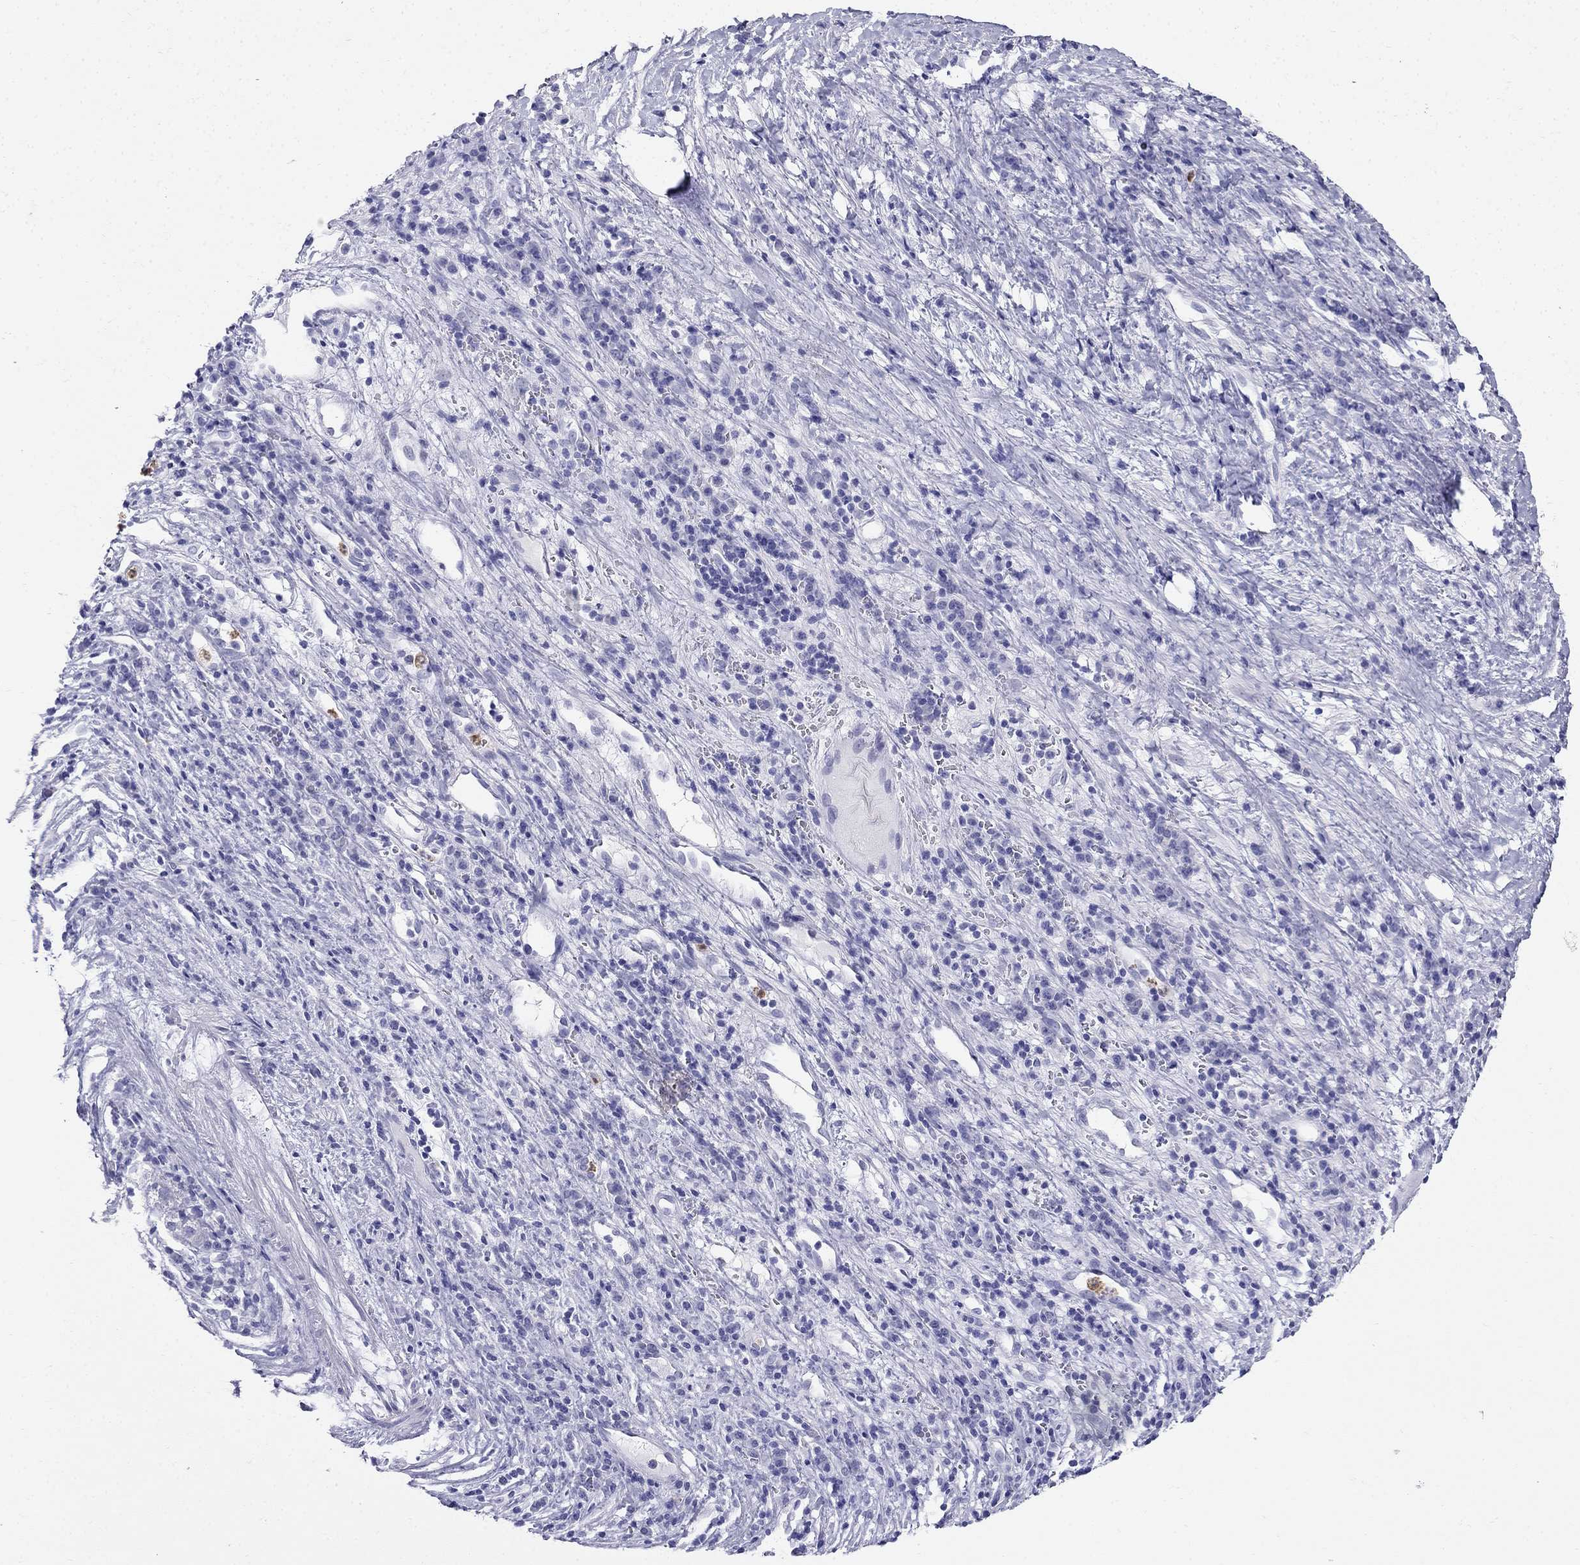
{"staining": {"intensity": "negative", "quantity": "none", "location": "none"}, "tissue": "liver cancer", "cell_type": "Tumor cells", "image_type": "cancer", "snomed": [{"axis": "morphology", "description": "Carcinoma, Hepatocellular, NOS"}, {"axis": "topography", "description": "Liver"}], "caption": "Protein analysis of liver cancer (hepatocellular carcinoma) shows no significant staining in tumor cells.", "gene": "PPP1R36", "patient": {"sex": "female", "age": 60}}